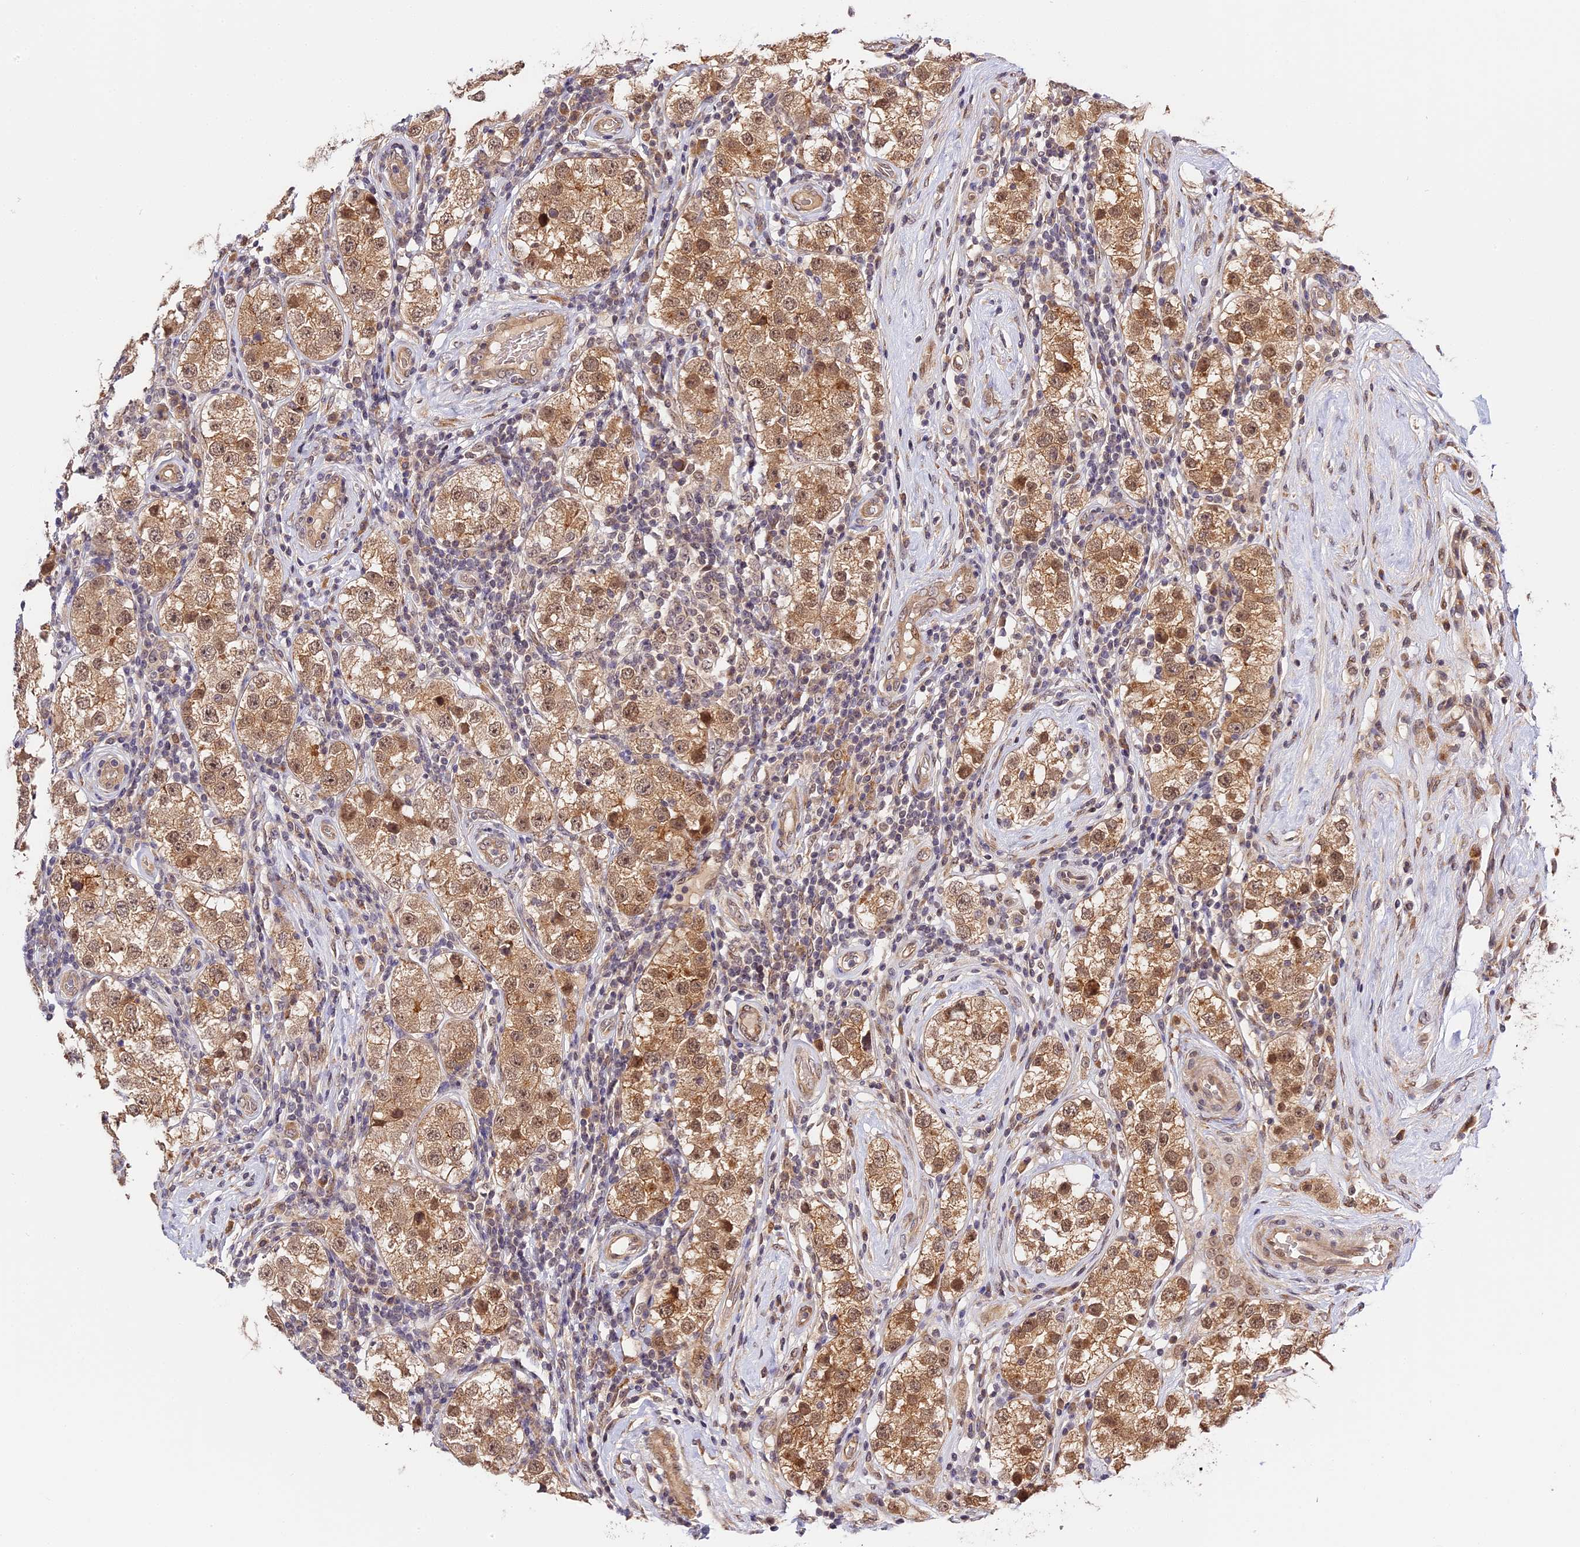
{"staining": {"intensity": "moderate", "quantity": ">75%", "location": "cytoplasmic/membranous,nuclear"}, "tissue": "testis cancer", "cell_type": "Tumor cells", "image_type": "cancer", "snomed": [{"axis": "morphology", "description": "Seminoma, NOS"}, {"axis": "topography", "description": "Testis"}], "caption": "Immunohistochemical staining of human testis cancer (seminoma) reveals medium levels of moderate cytoplasmic/membranous and nuclear expression in about >75% of tumor cells.", "gene": "IMPACT", "patient": {"sex": "male", "age": 34}}